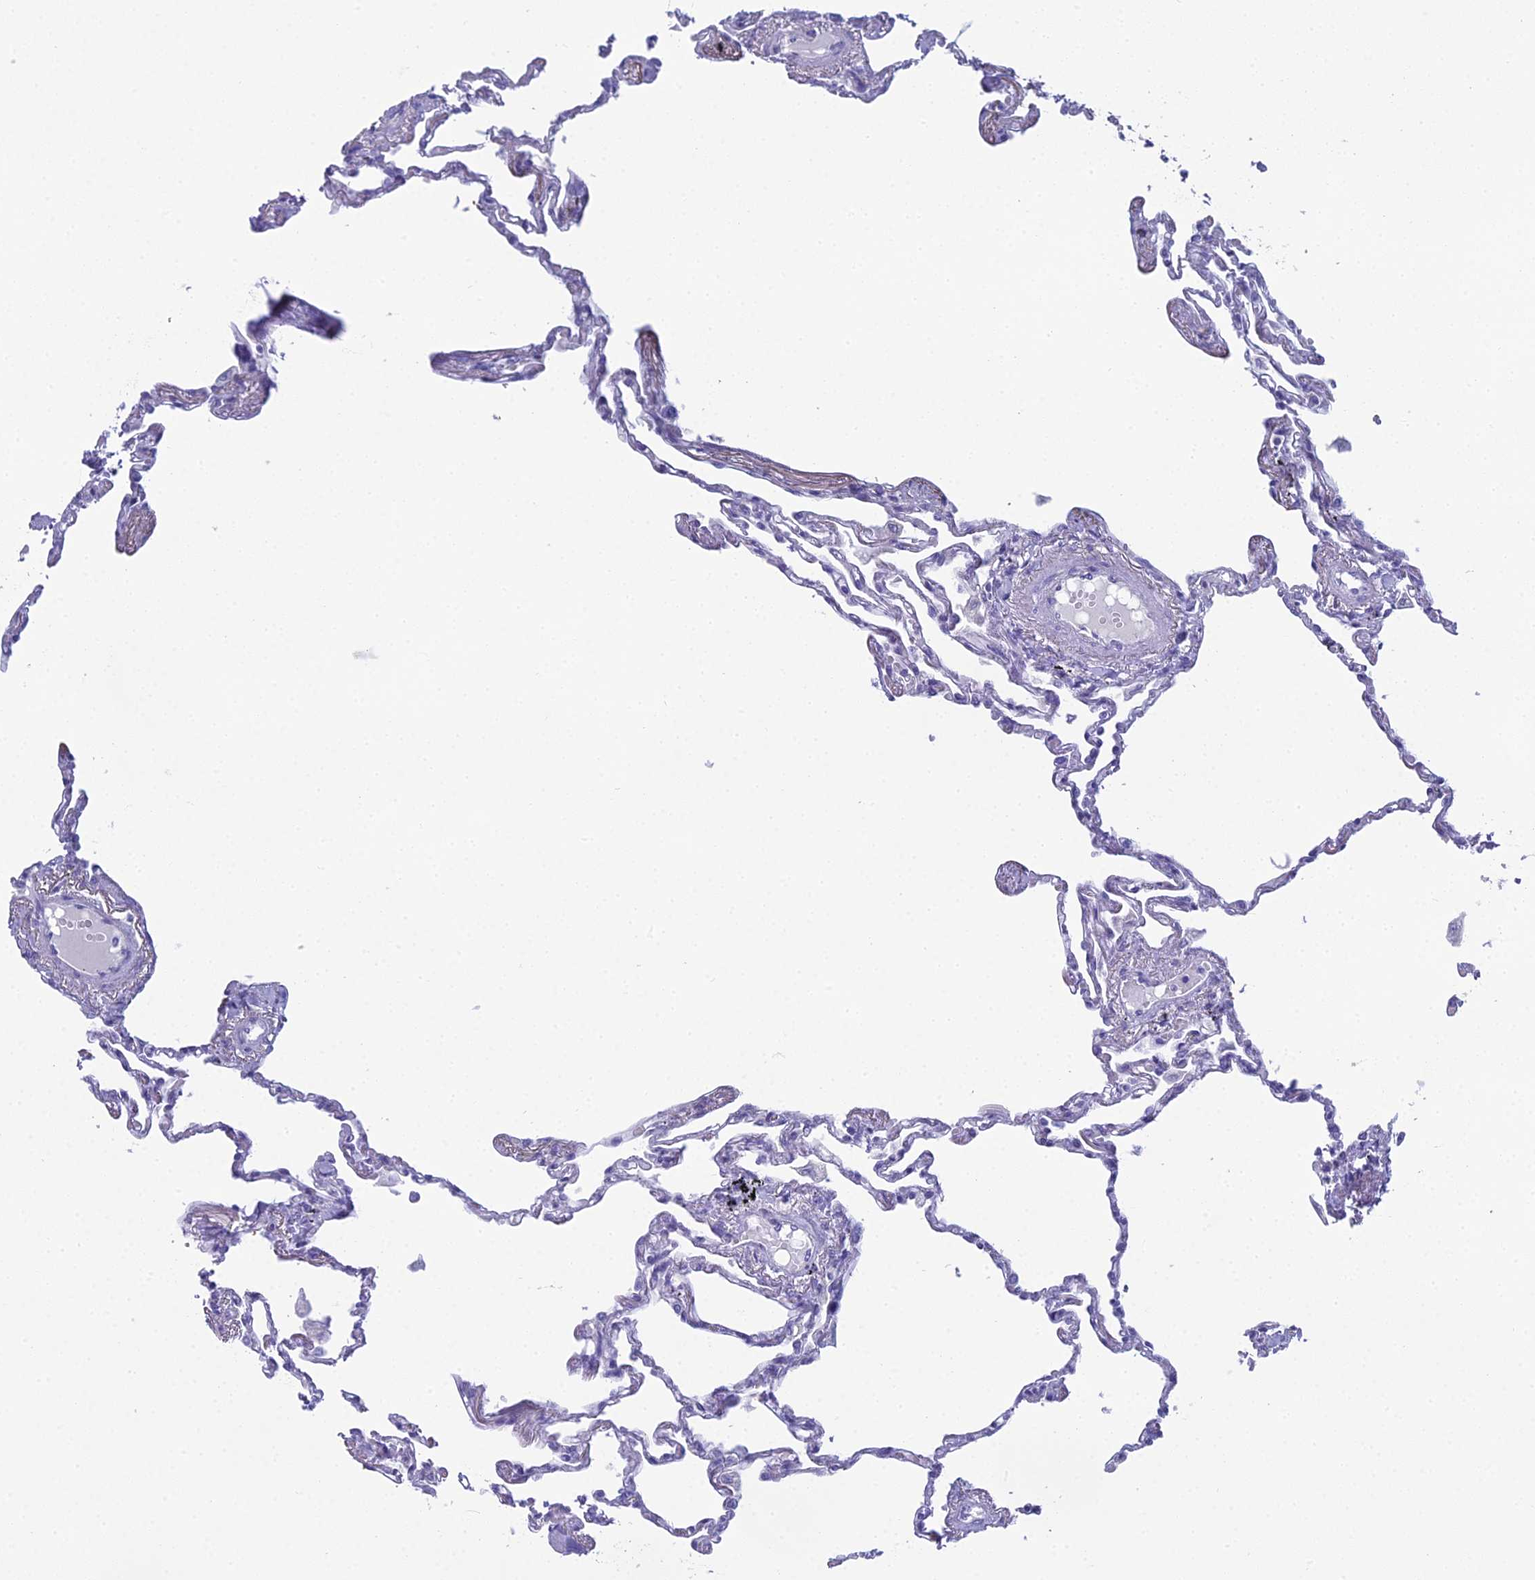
{"staining": {"intensity": "negative", "quantity": "none", "location": "none"}, "tissue": "lung", "cell_type": "Alveolar cells", "image_type": "normal", "snomed": [{"axis": "morphology", "description": "Normal tissue, NOS"}, {"axis": "topography", "description": "Lung"}], "caption": "Lung stained for a protein using IHC shows no expression alveolar cells.", "gene": "UNC80", "patient": {"sex": "female", "age": 67}}